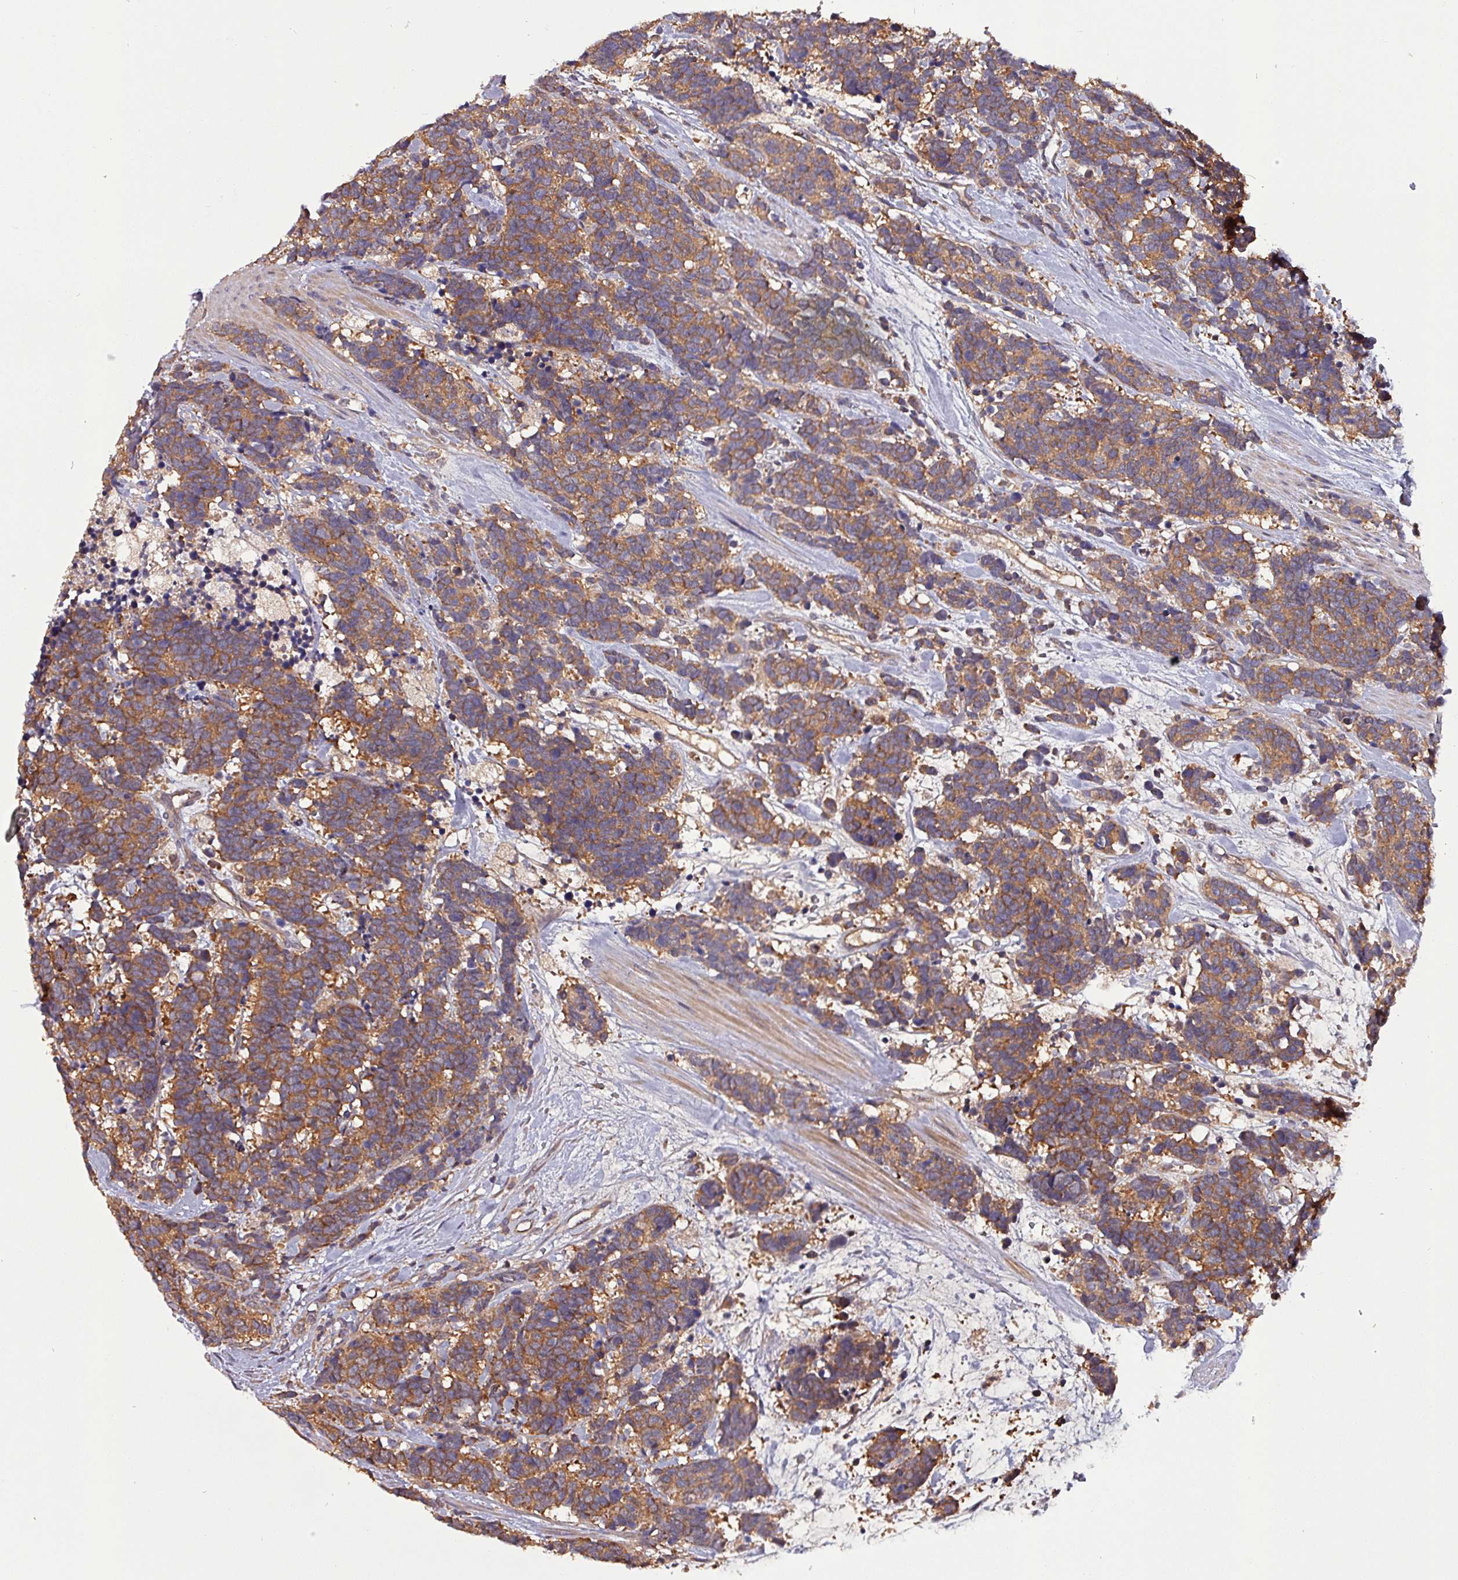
{"staining": {"intensity": "moderate", "quantity": ">75%", "location": "cytoplasmic/membranous"}, "tissue": "carcinoid", "cell_type": "Tumor cells", "image_type": "cancer", "snomed": [{"axis": "morphology", "description": "Carcinoma, NOS"}, {"axis": "morphology", "description": "Carcinoid, malignant, NOS"}, {"axis": "topography", "description": "Prostate"}], "caption": "This is an image of immunohistochemistry (IHC) staining of carcinoid, which shows moderate positivity in the cytoplasmic/membranous of tumor cells.", "gene": "PAFAH1B2", "patient": {"sex": "male", "age": 57}}